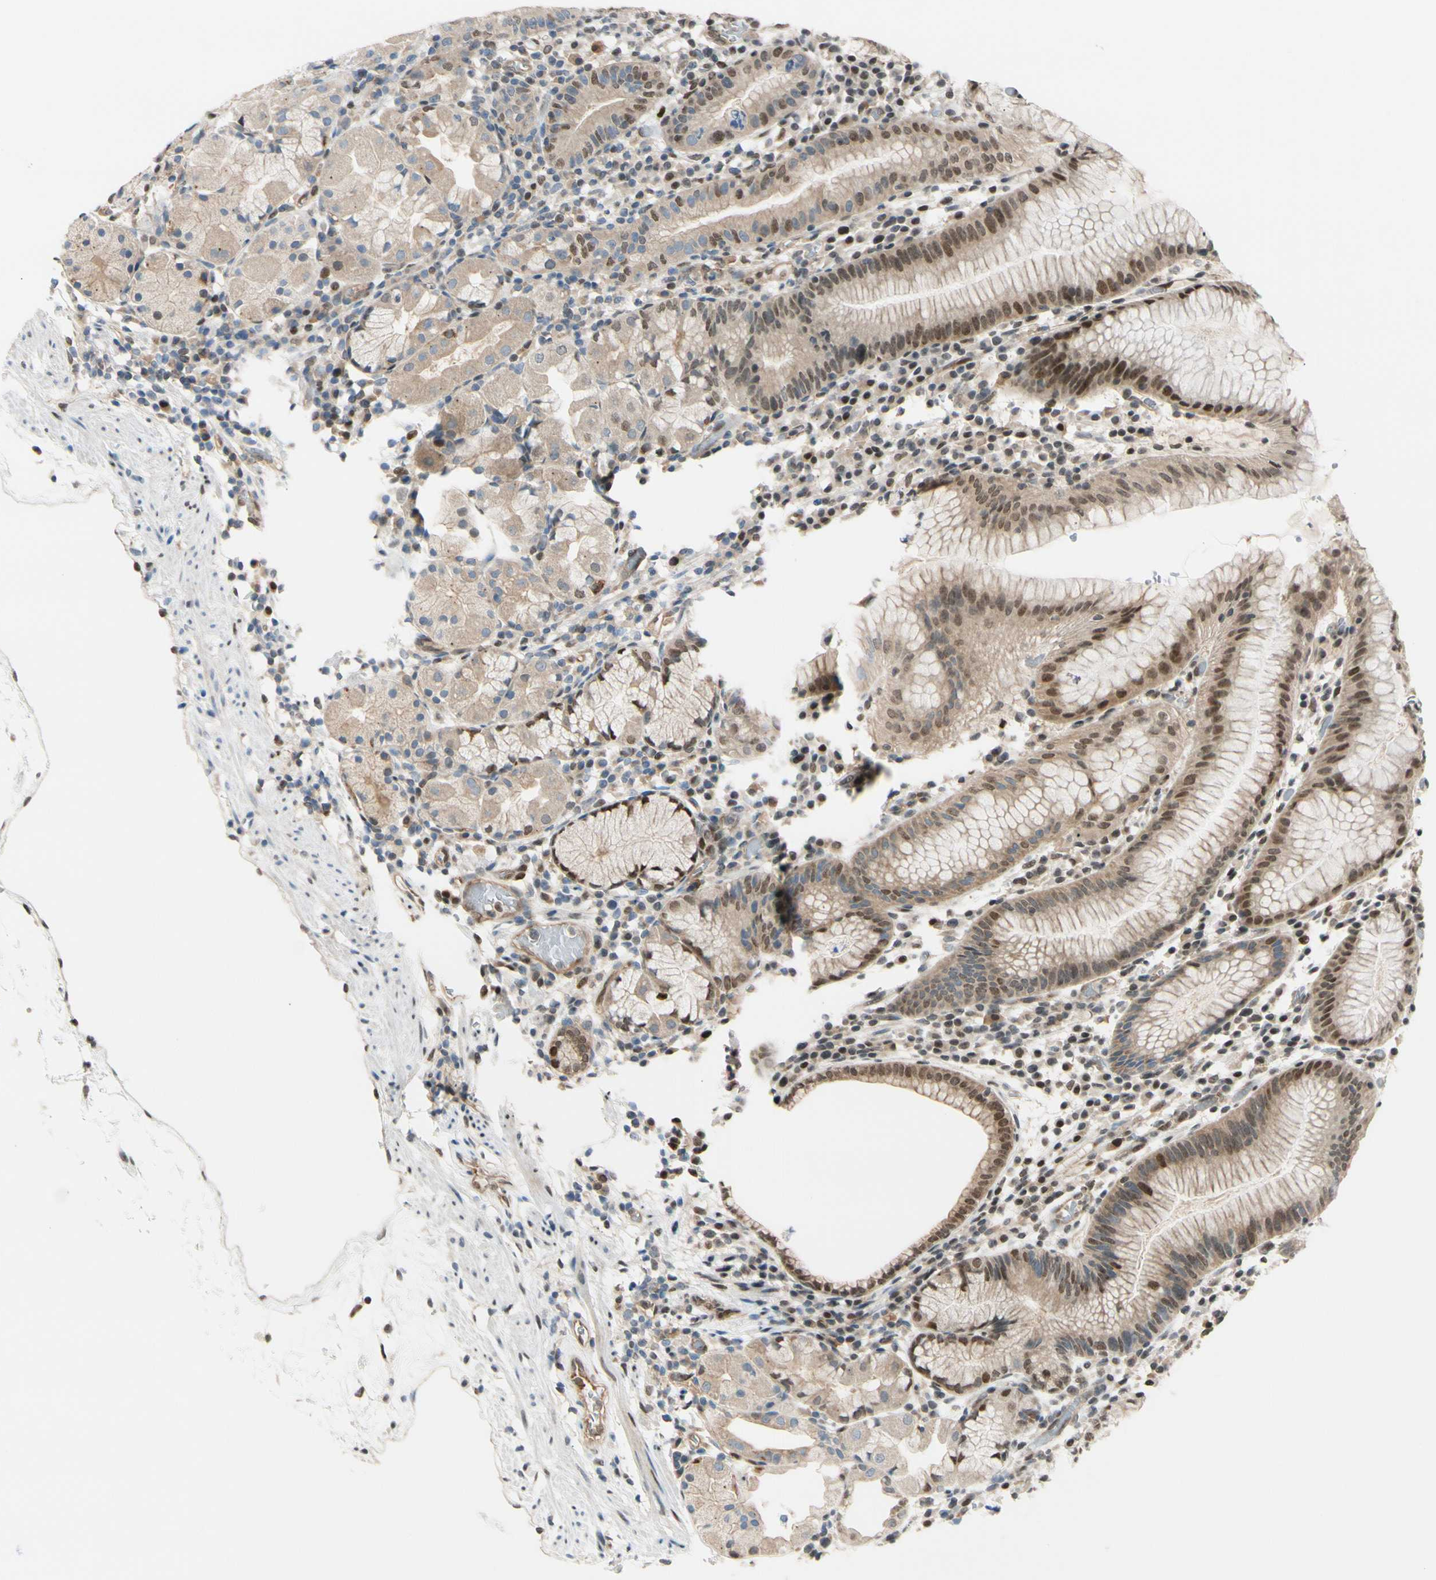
{"staining": {"intensity": "moderate", "quantity": "25%-75%", "location": "nuclear"}, "tissue": "stomach", "cell_type": "Glandular cells", "image_type": "normal", "snomed": [{"axis": "morphology", "description": "Normal tissue, NOS"}, {"axis": "topography", "description": "Stomach"}, {"axis": "topography", "description": "Stomach, lower"}], "caption": "High-power microscopy captured an immunohistochemistry (IHC) micrograph of benign stomach, revealing moderate nuclear expression in approximately 25%-75% of glandular cells. (IHC, brightfield microscopy, high magnification).", "gene": "SUFU", "patient": {"sex": "female", "age": 75}}